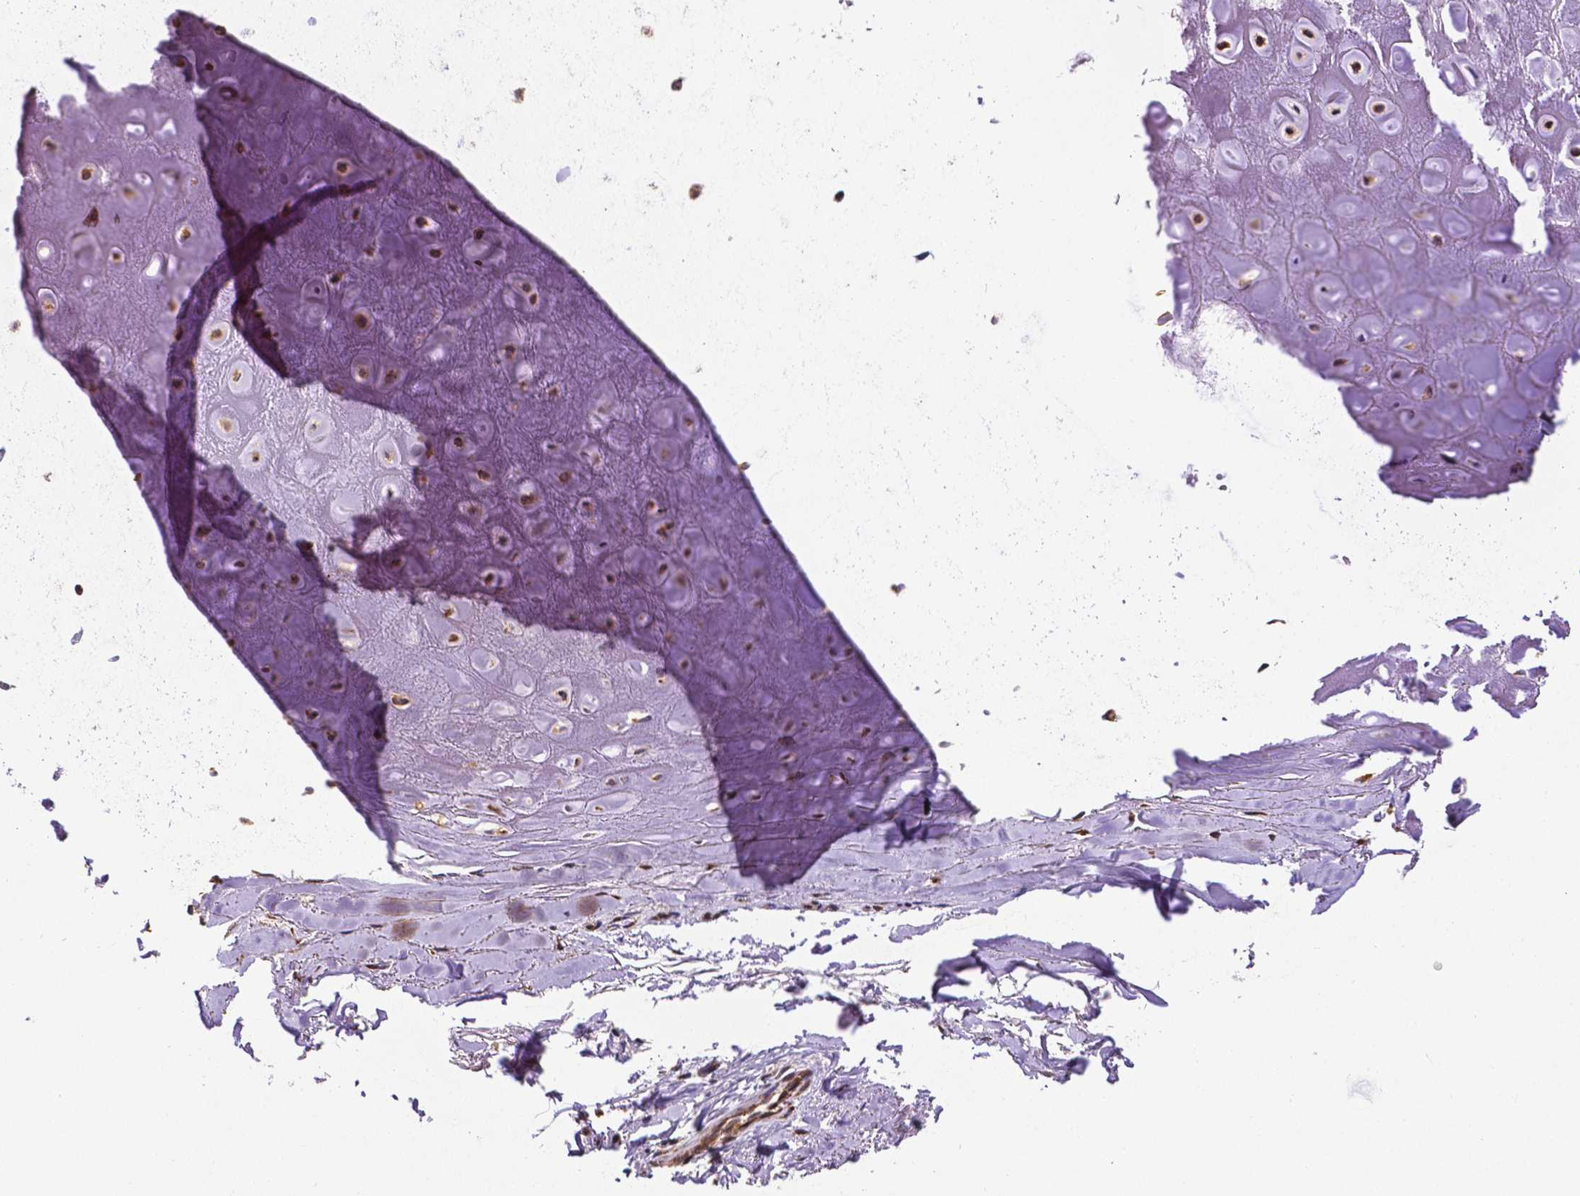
{"staining": {"intensity": "moderate", "quantity": "25%-75%", "location": "nuclear"}, "tissue": "soft tissue", "cell_type": "Chondrocytes", "image_type": "normal", "snomed": [{"axis": "morphology", "description": "Normal tissue, NOS"}, {"axis": "topography", "description": "Cartilage tissue"}], "caption": "Soft tissue stained with DAB immunohistochemistry (IHC) demonstrates medium levels of moderate nuclear staining in about 25%-75% of chondrocytes. Nuclei are stained in blue.", "gene": "MTDH", "patient": {"sex": "male", "age": 65}}